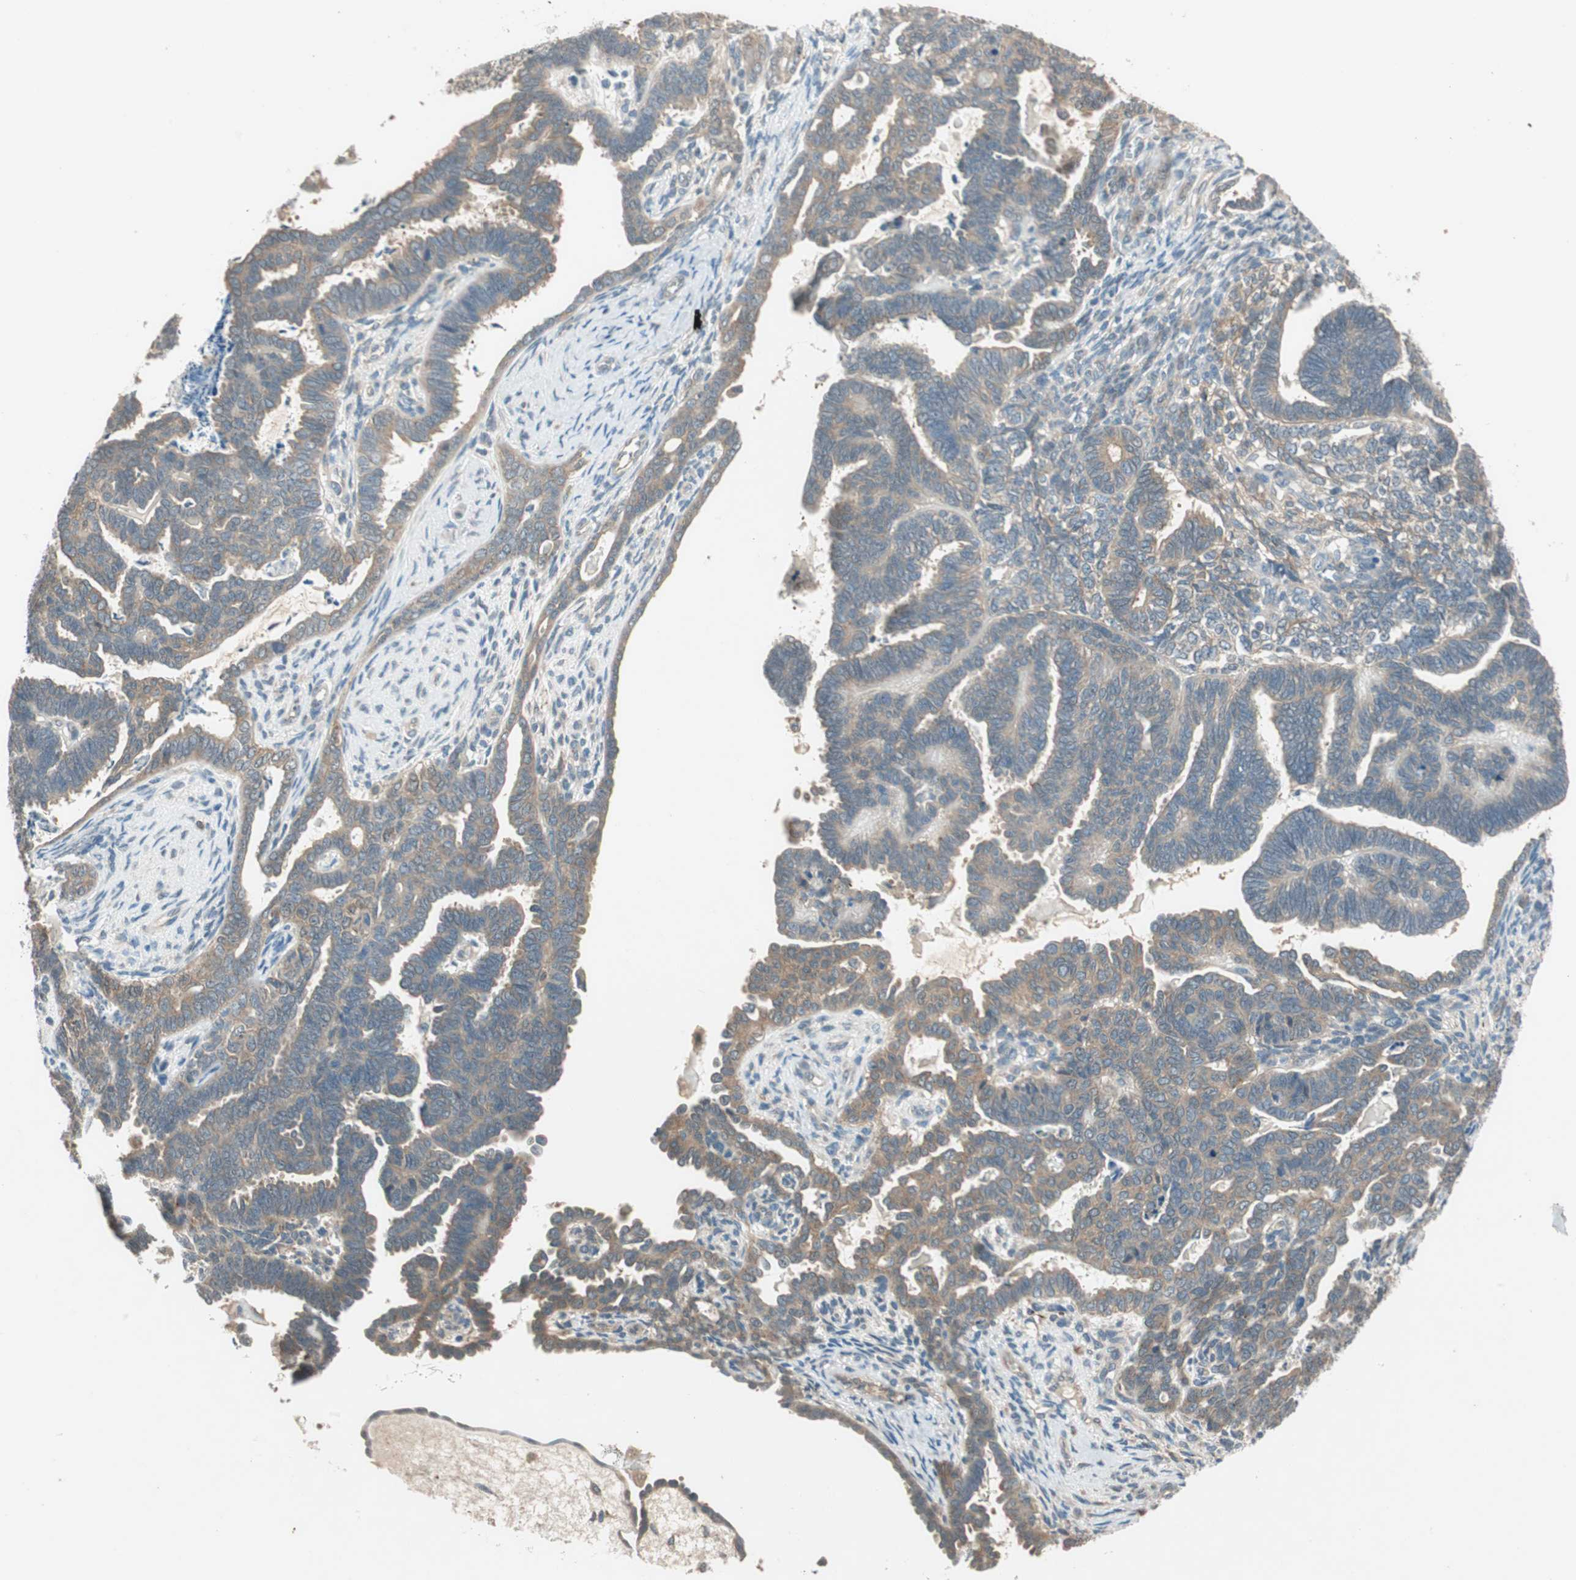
{"staining": {"intensity": "weak", "quantity": ">75%", "location": "cytoplasmic/membranous"}, "tissue": "endometrial cancer", "cell_type": "Tumor cells", "image_type": "cancer", "snomed": [{"axis": "morphology", "description": "Neoplasm, malignant, NOS"}, {"axis": "topography", "description": "Endometrium"}], "caption": "The micrograph exhibits staining of neoplasm (malignant) (endometrial), revealing weak cytoplasmic/membranous protein expression (brown color) within tumor cells.", "gene": "NCLN", "patient": {"sex": "female", "age": 74}}